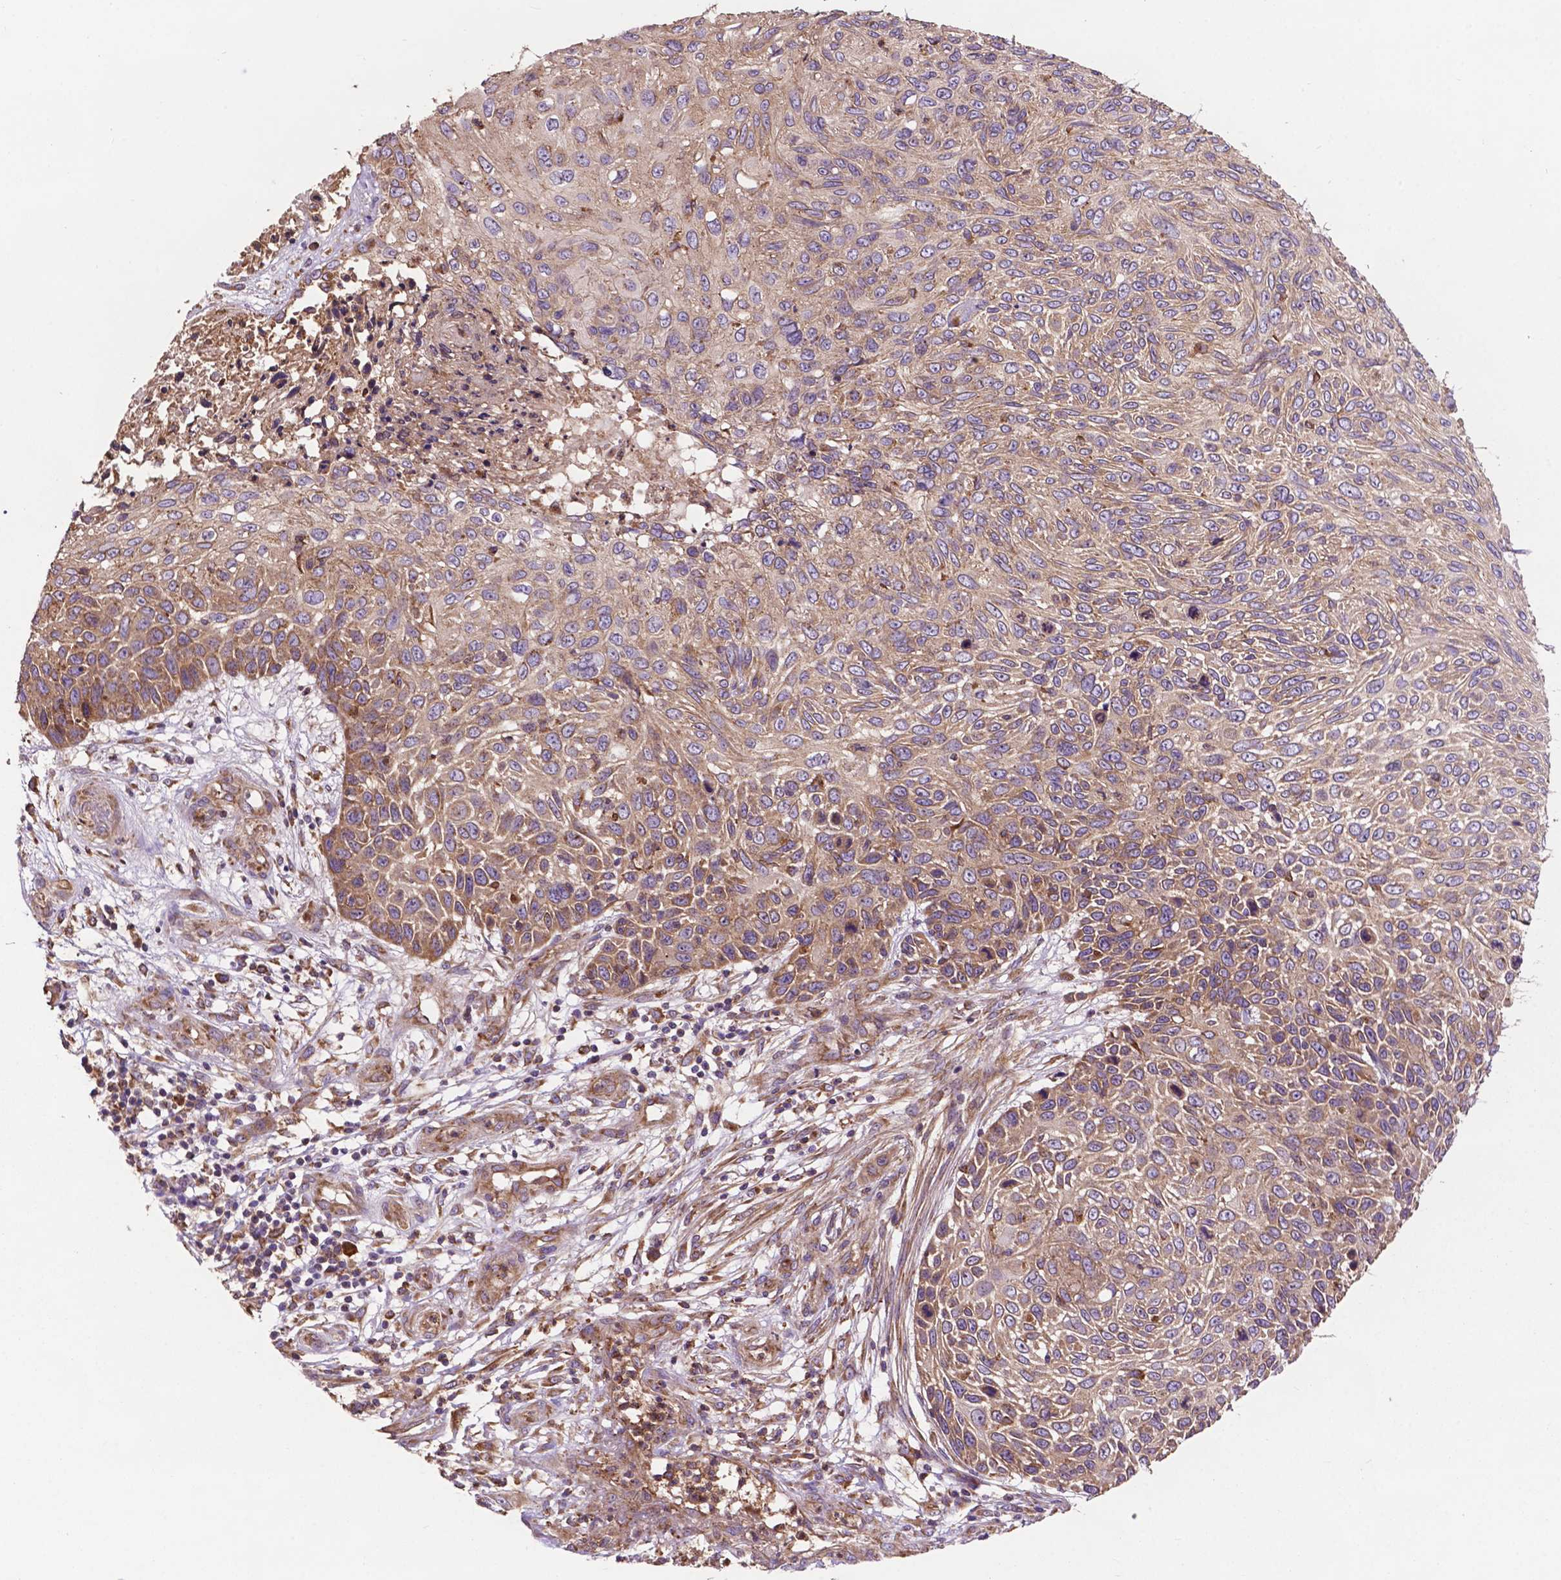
{"staining": {"intensity": "weak", "quantity": "25%-75%", "location": "cytoplasmic/membranous"}, "tissue": "skin cancer", "cell_type": "Tumor cells", "image_type": "cancer", "snomed": [{"axis": "morphology", "description": "Squamous cell carcinoma, NOS"}, {"axis": "topography", "description": "Skin"}], "caption": "IHC of human skin squamous cell carcinoma demonstrates low levels of weak cytoplasmic/membranous staining in approximately 25%-75% of tumor cells. The staining is performed using DAB (3,3'-diaminobenzidine) brown chromogen to label protein expression. The nuclei are counter-stained blue using hematoxylin.", "gene": "CCDC71L", "patient": {"sex": "male", "age": 92}}